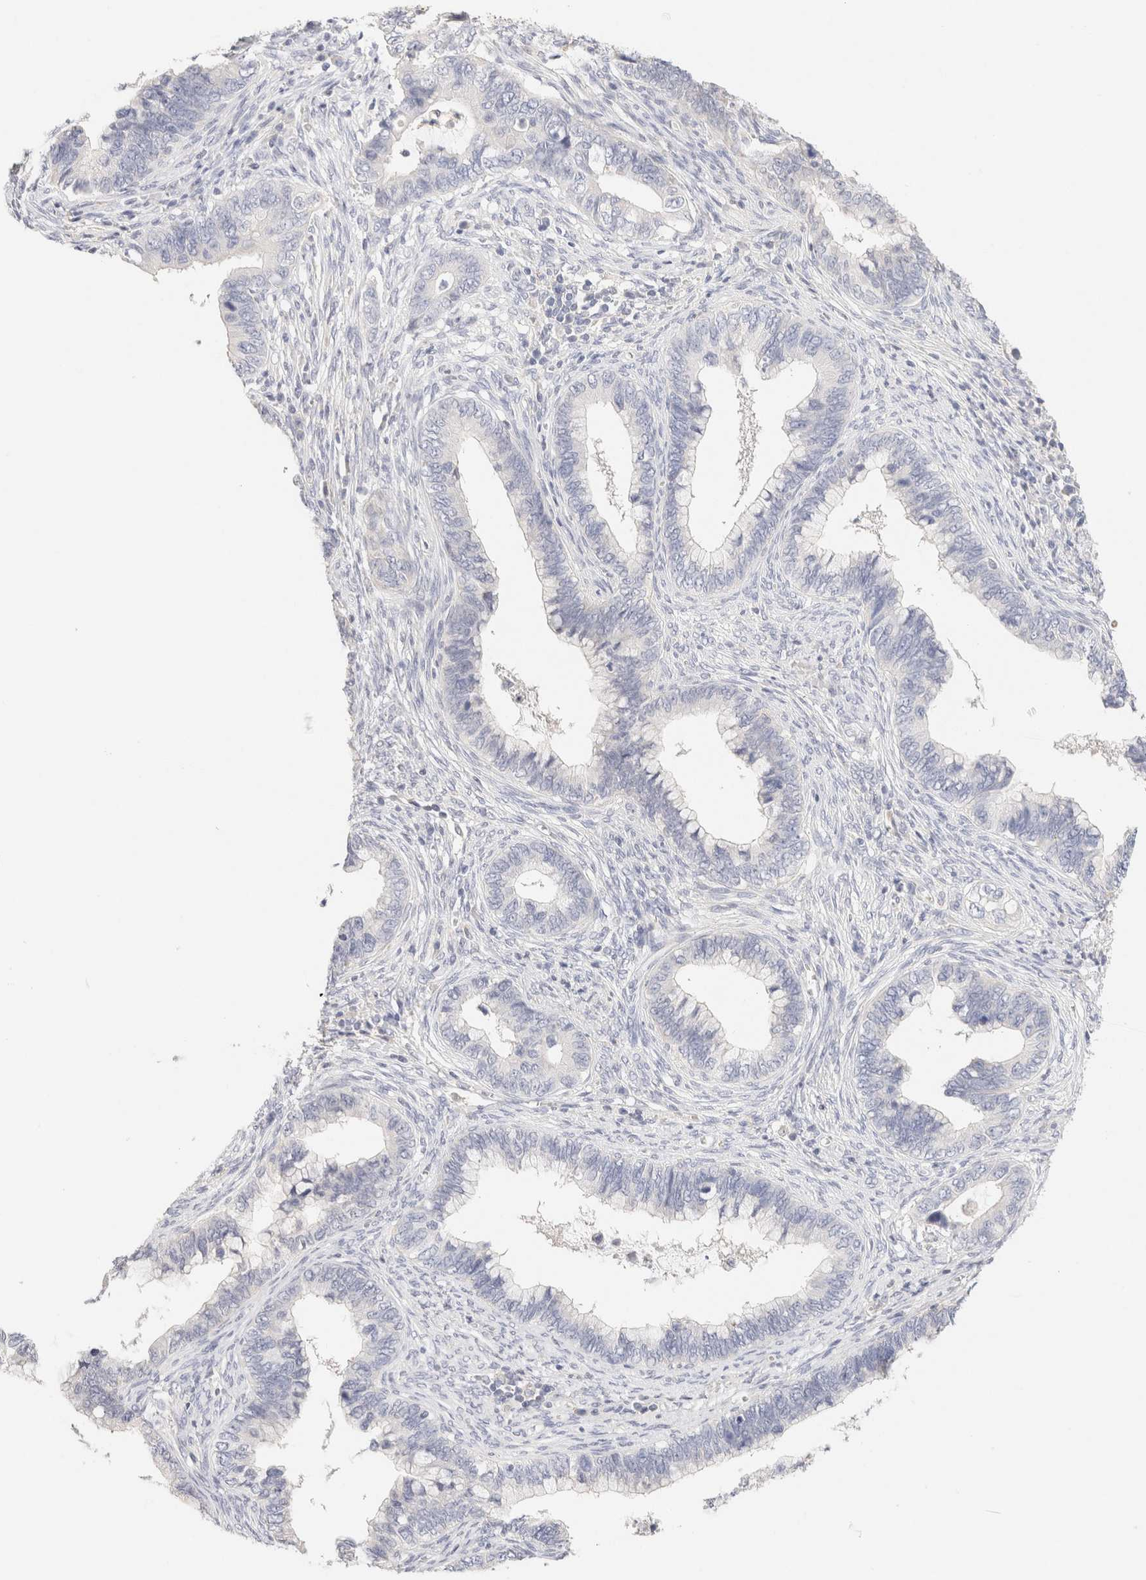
{"staining": {"intensity": "negative", "quantity": "none", "location": "none"}, "tissue": "cervical cancer", "cell_type": "Tumor cells", "image_type": "cancer", "snomed": [{"axis": "morphology", "description": "Adenocarcinoma, NOS"}, {"axis": "topography", "description": "Cervix"}], "caption": "Tumor cells are negative for protein expression in human cervical cancer (adenocarcinoma).", "gene": "SCGB2A2", "patient": {"sex": "female", "age": 44}}